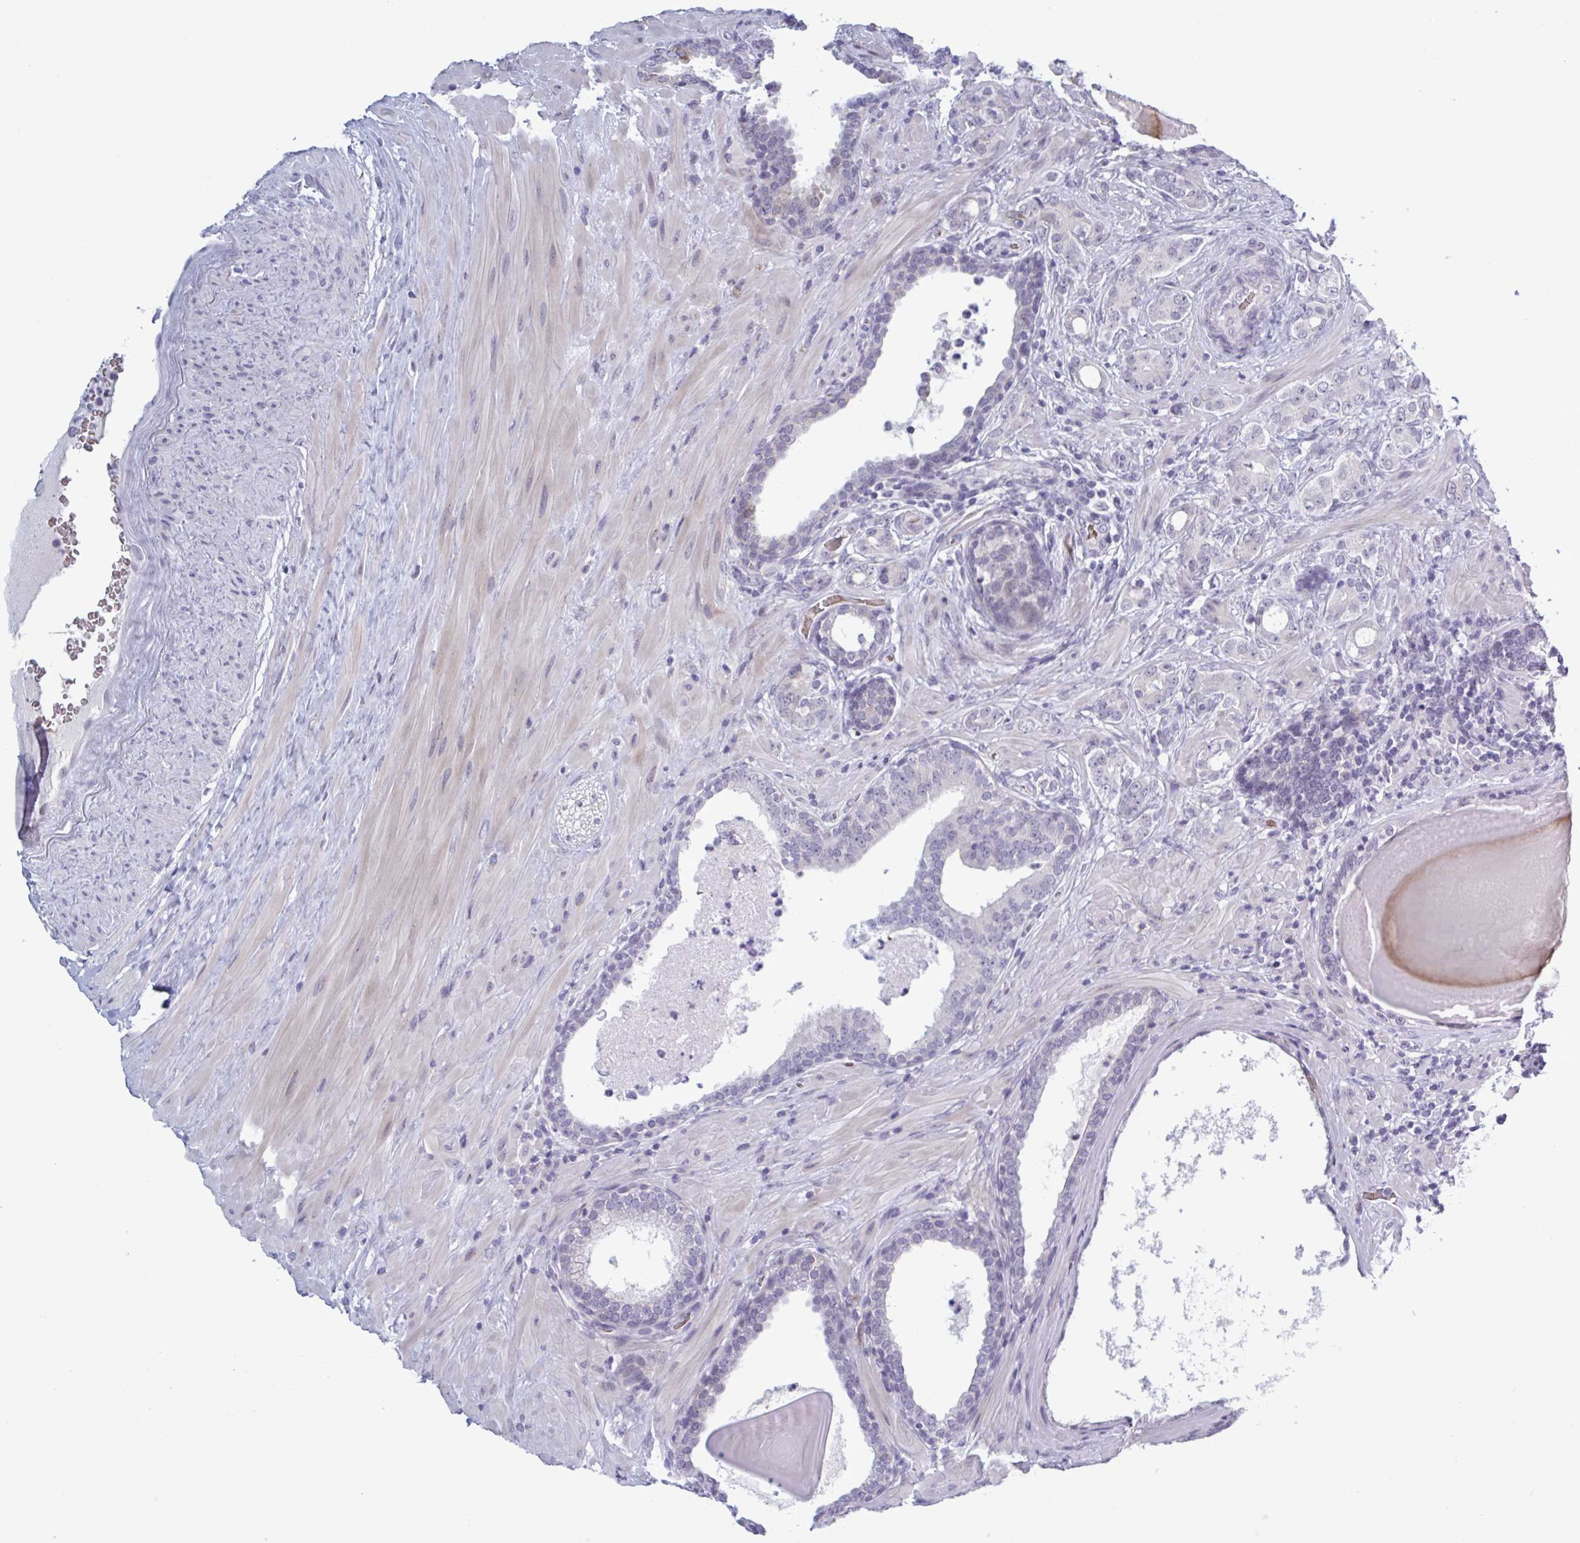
{"staining": {"intensity": "negative", "quantity": "none", "location": "none"}, "tissue": "prostate cancer", "cell_type": "Tumor cells", "image_type": "cancer", "snomed": [{"axis": "morphology", "description": "Adenocarcinoma, High grade"}, {"axis": "topography", "description": "Prostate"}], "caption": "Image shows no significant protein staining in tumor cells of prostate cancer.", "gene": "HSD11B2", "patient": {"sex": "male", "age": 62}}